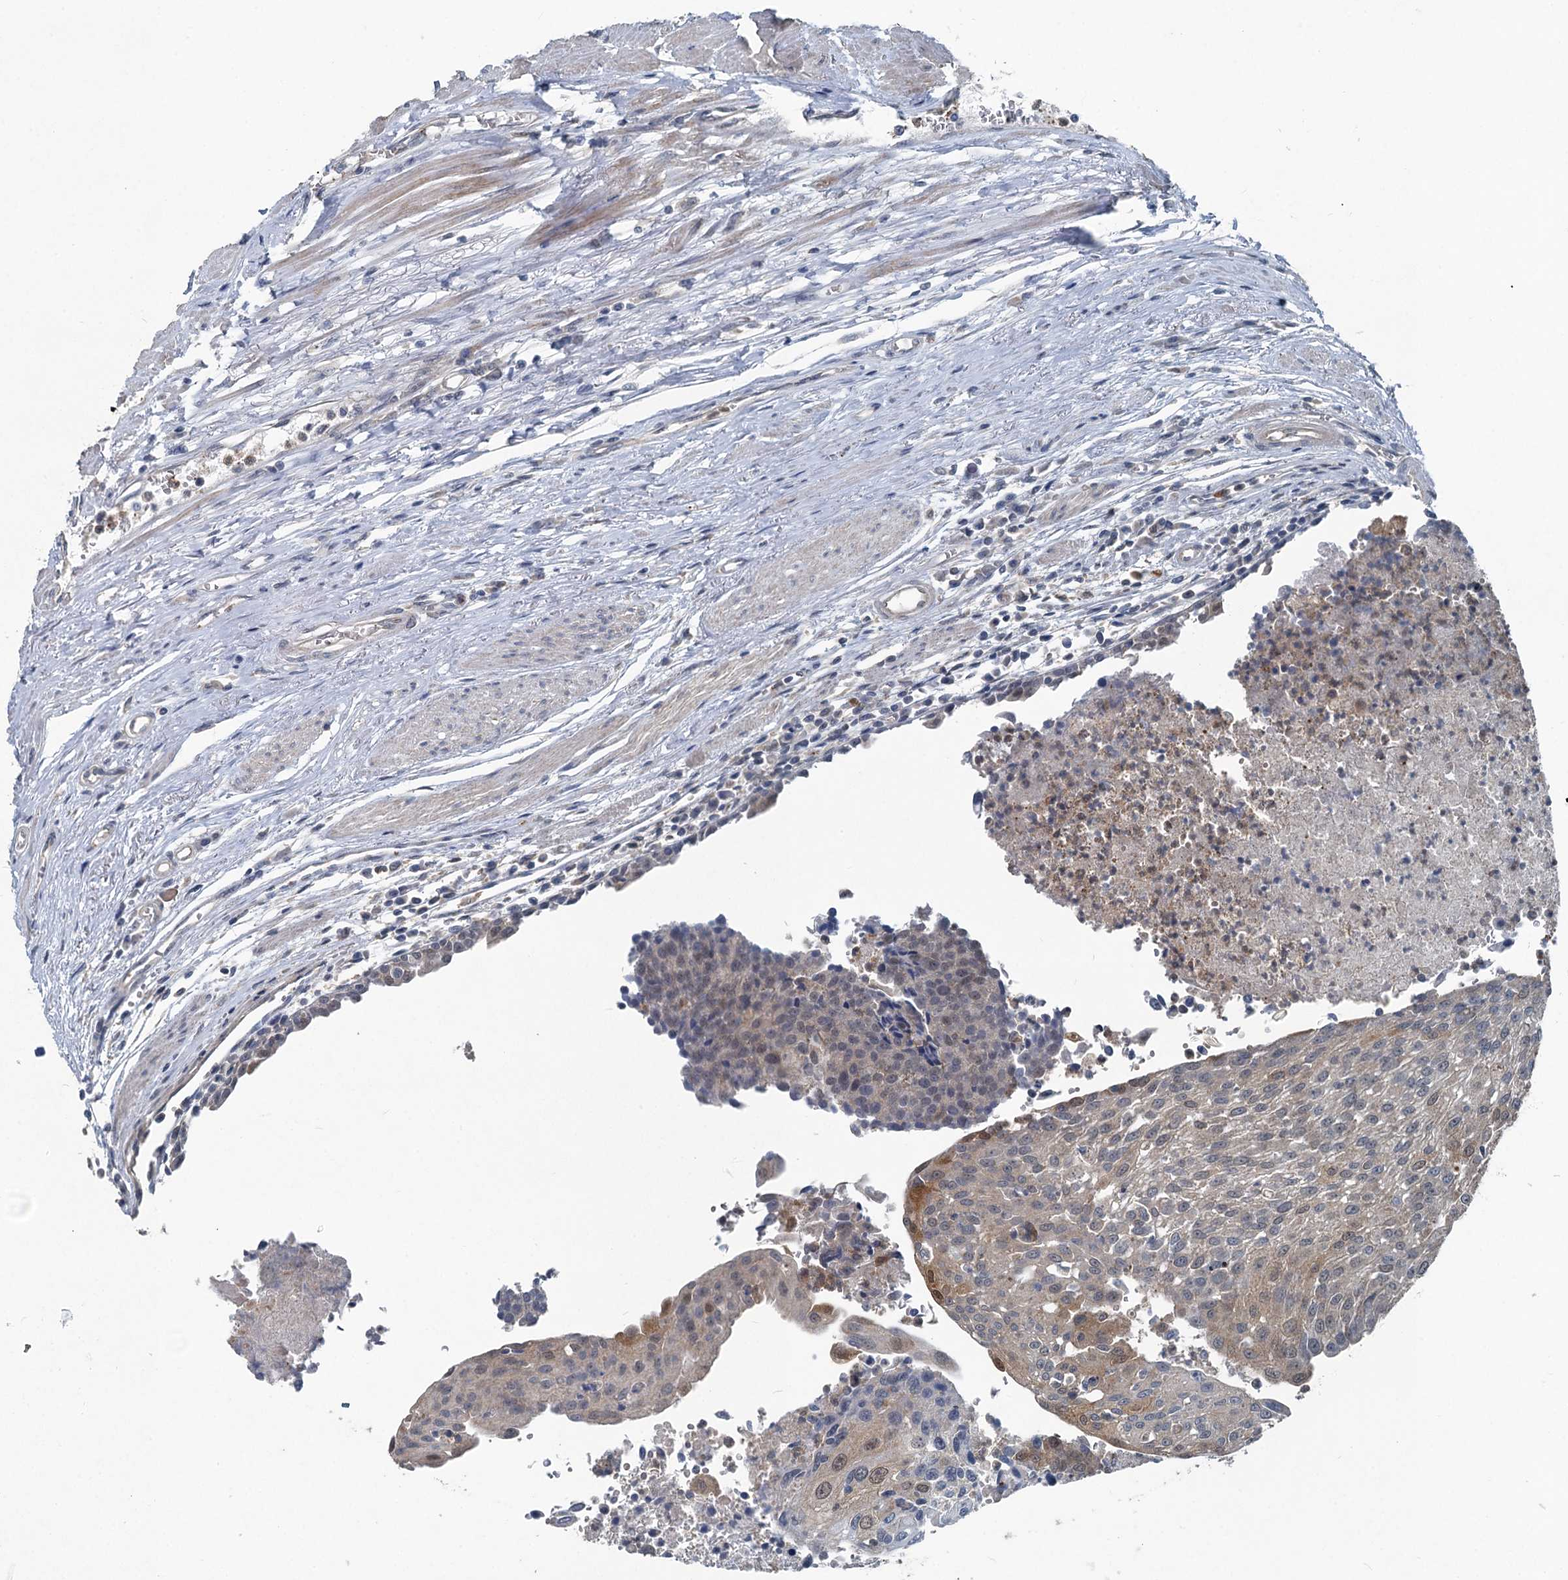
{"staining": {"intensity": "moderate", "quantity": "<25%", "location": "cytoplasmic/membranous,nuclear"}, "tissue": "urothelial cancer", "cell_type": "Tumor cells", "image_type": "cancer", "snomed": [{"axis": "morphology", "description": "Urothelial carcinoma, High grade"}, {"axis": "topography", "description": "Urinary bladder"}], "caption": "Tumor cells exhibit low levels of moderate cytoplasmic/membranous and nuclear expression in about <25% of cells in human urothelial cancer.", "gene": "GCLM", "patient": {"sex": "female", "age": 85}}